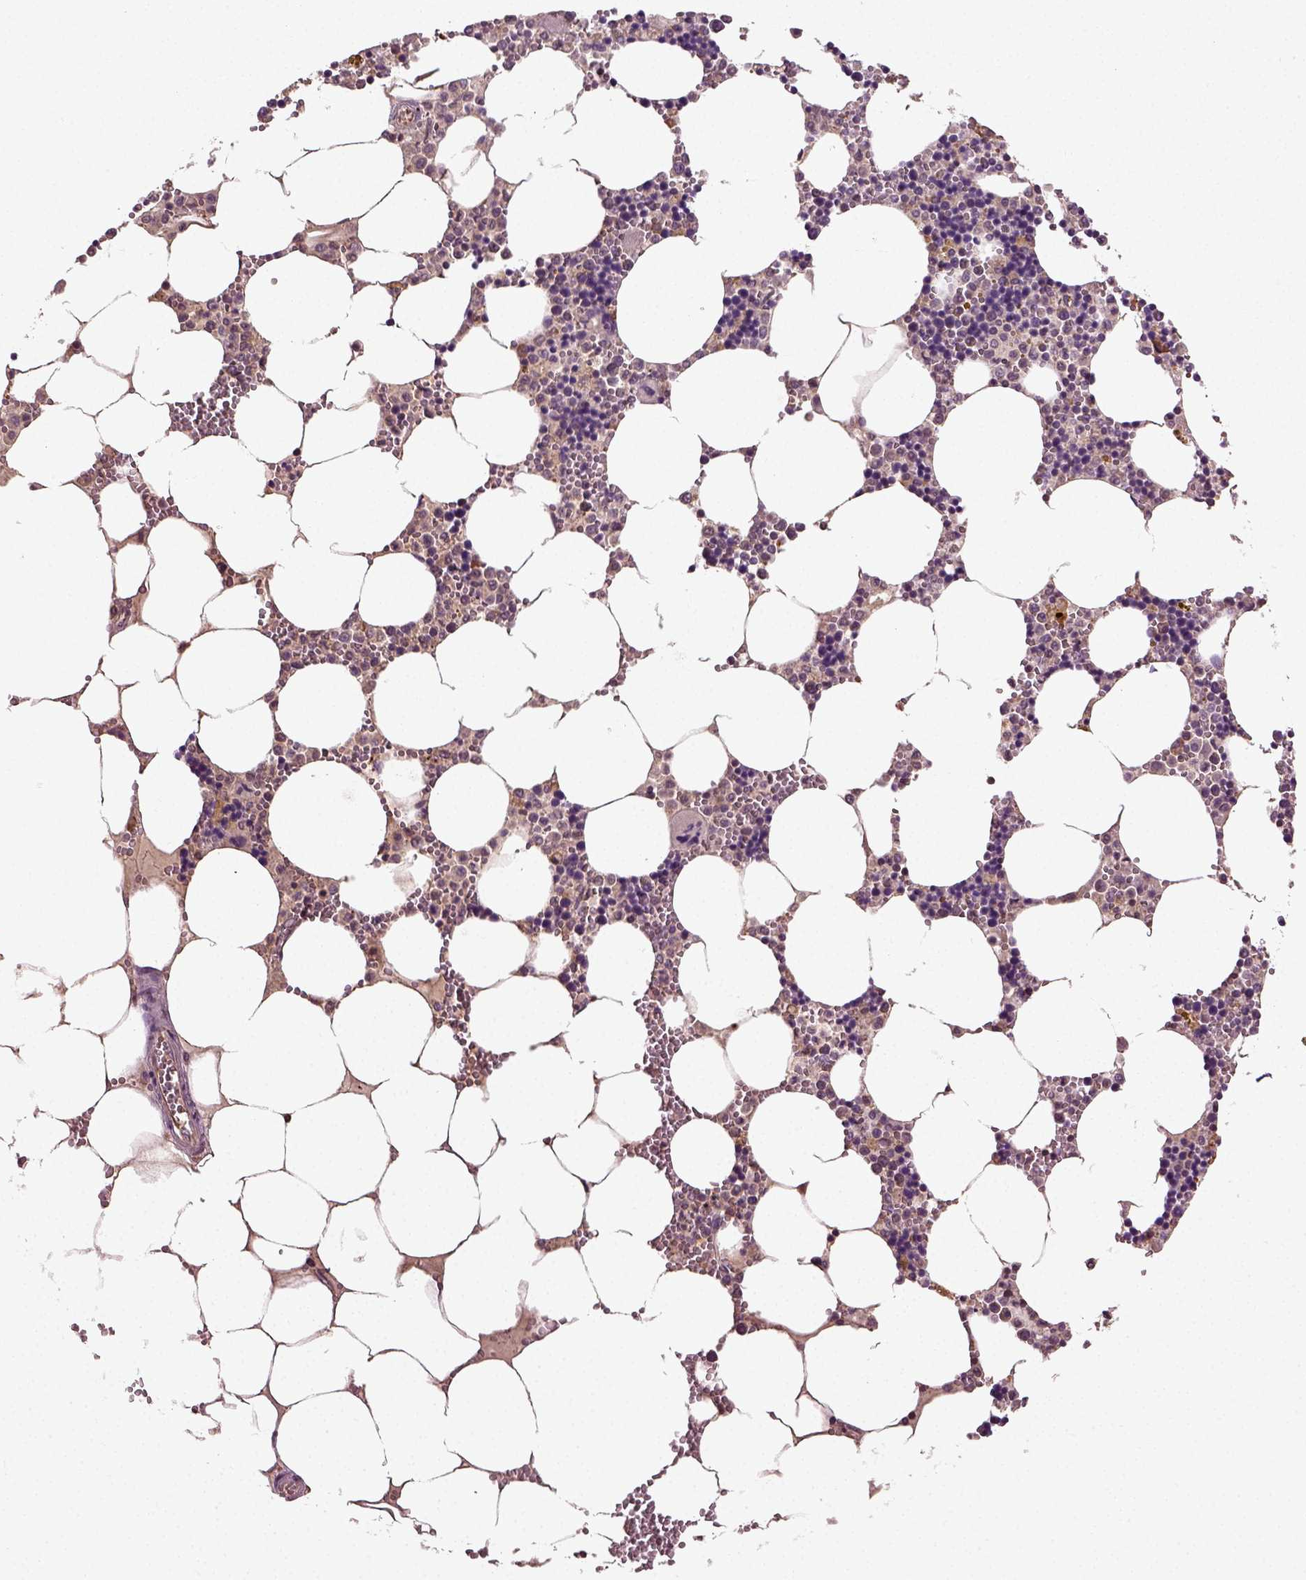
{"staining": {"intensity": "weak", "quantity": "<25%", "location": "cytoplasmic/membranous"}, "tissue": "bone marrow", "cell_type": "Hematopoietic cells", "image_type": "normal", "snomed": [{"axis": "morphology", "description": "Normal tissue, NOS"}, {"axis": "topography", "description": "Bone marrow"}], "caption": "Immunohistochemical staining of normal human bone marrow exhibits no significant staining in hematopoietic cells.", "gene": "ERV3", "patient": {"sex": "male", "age": 54}}